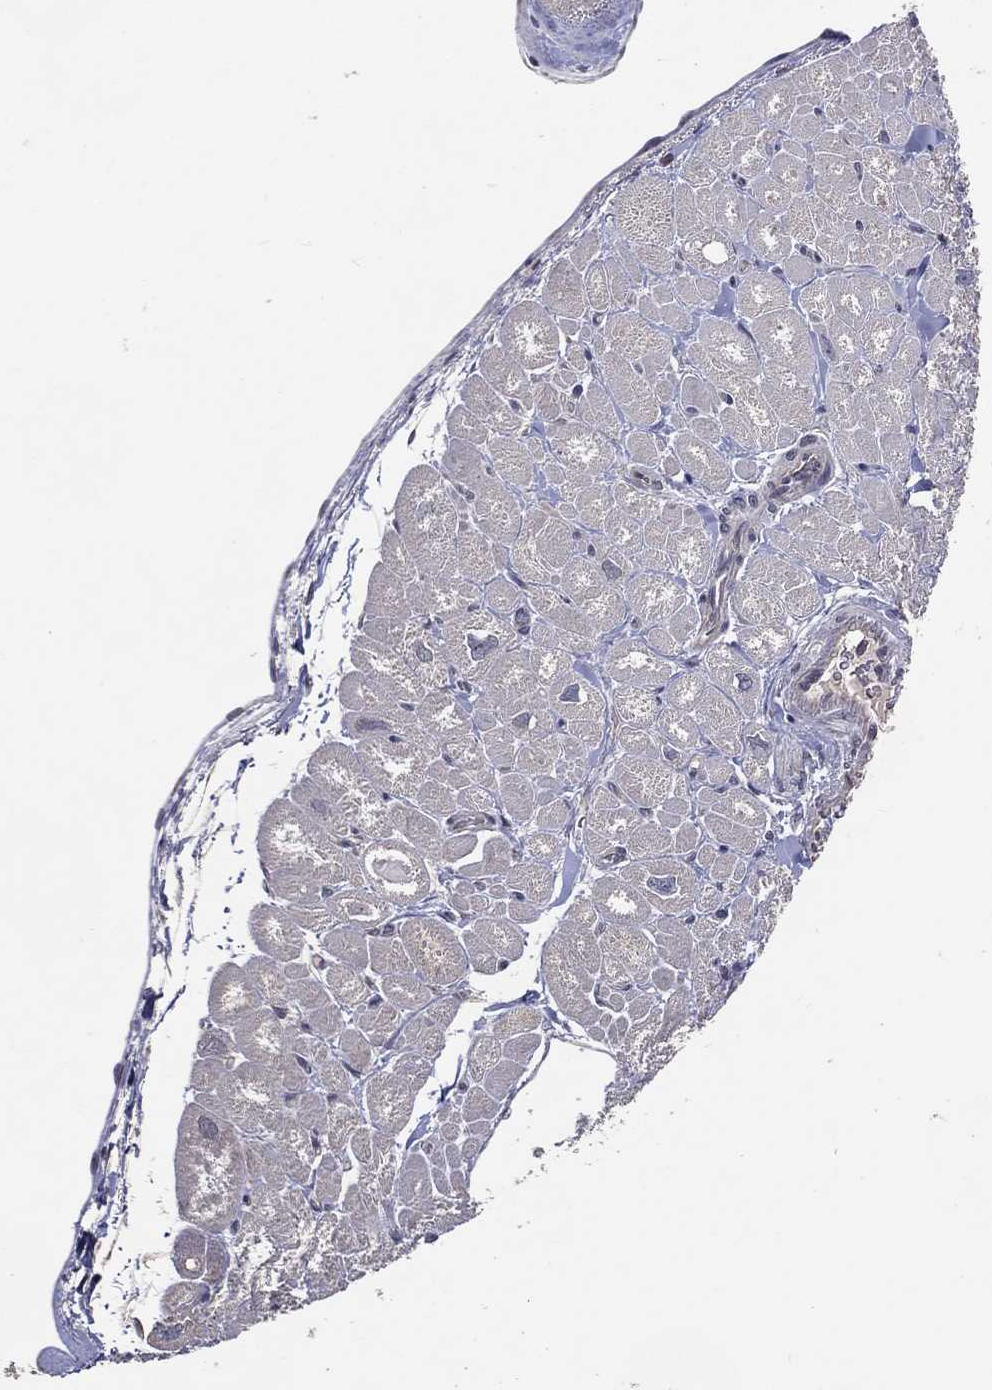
{"staining": {"intensity": "negative", "quantity": "none", "location": "none"}, "tissue": "heart muscle", "cell_type": "Cardiomyocytes", "image_type": "normal", "snomed": [{"axis": "morphology", "description": "Normal tissue, NOS"}, {"axis": "topography", "description": "Heart"}], "caption": "Immunohistochemical staining of normal human heart muscle demonstrates no significant staining in cardiomyocytes.", "gene": "DNAH7", "patient": {"sex": "male", "age": 55}}